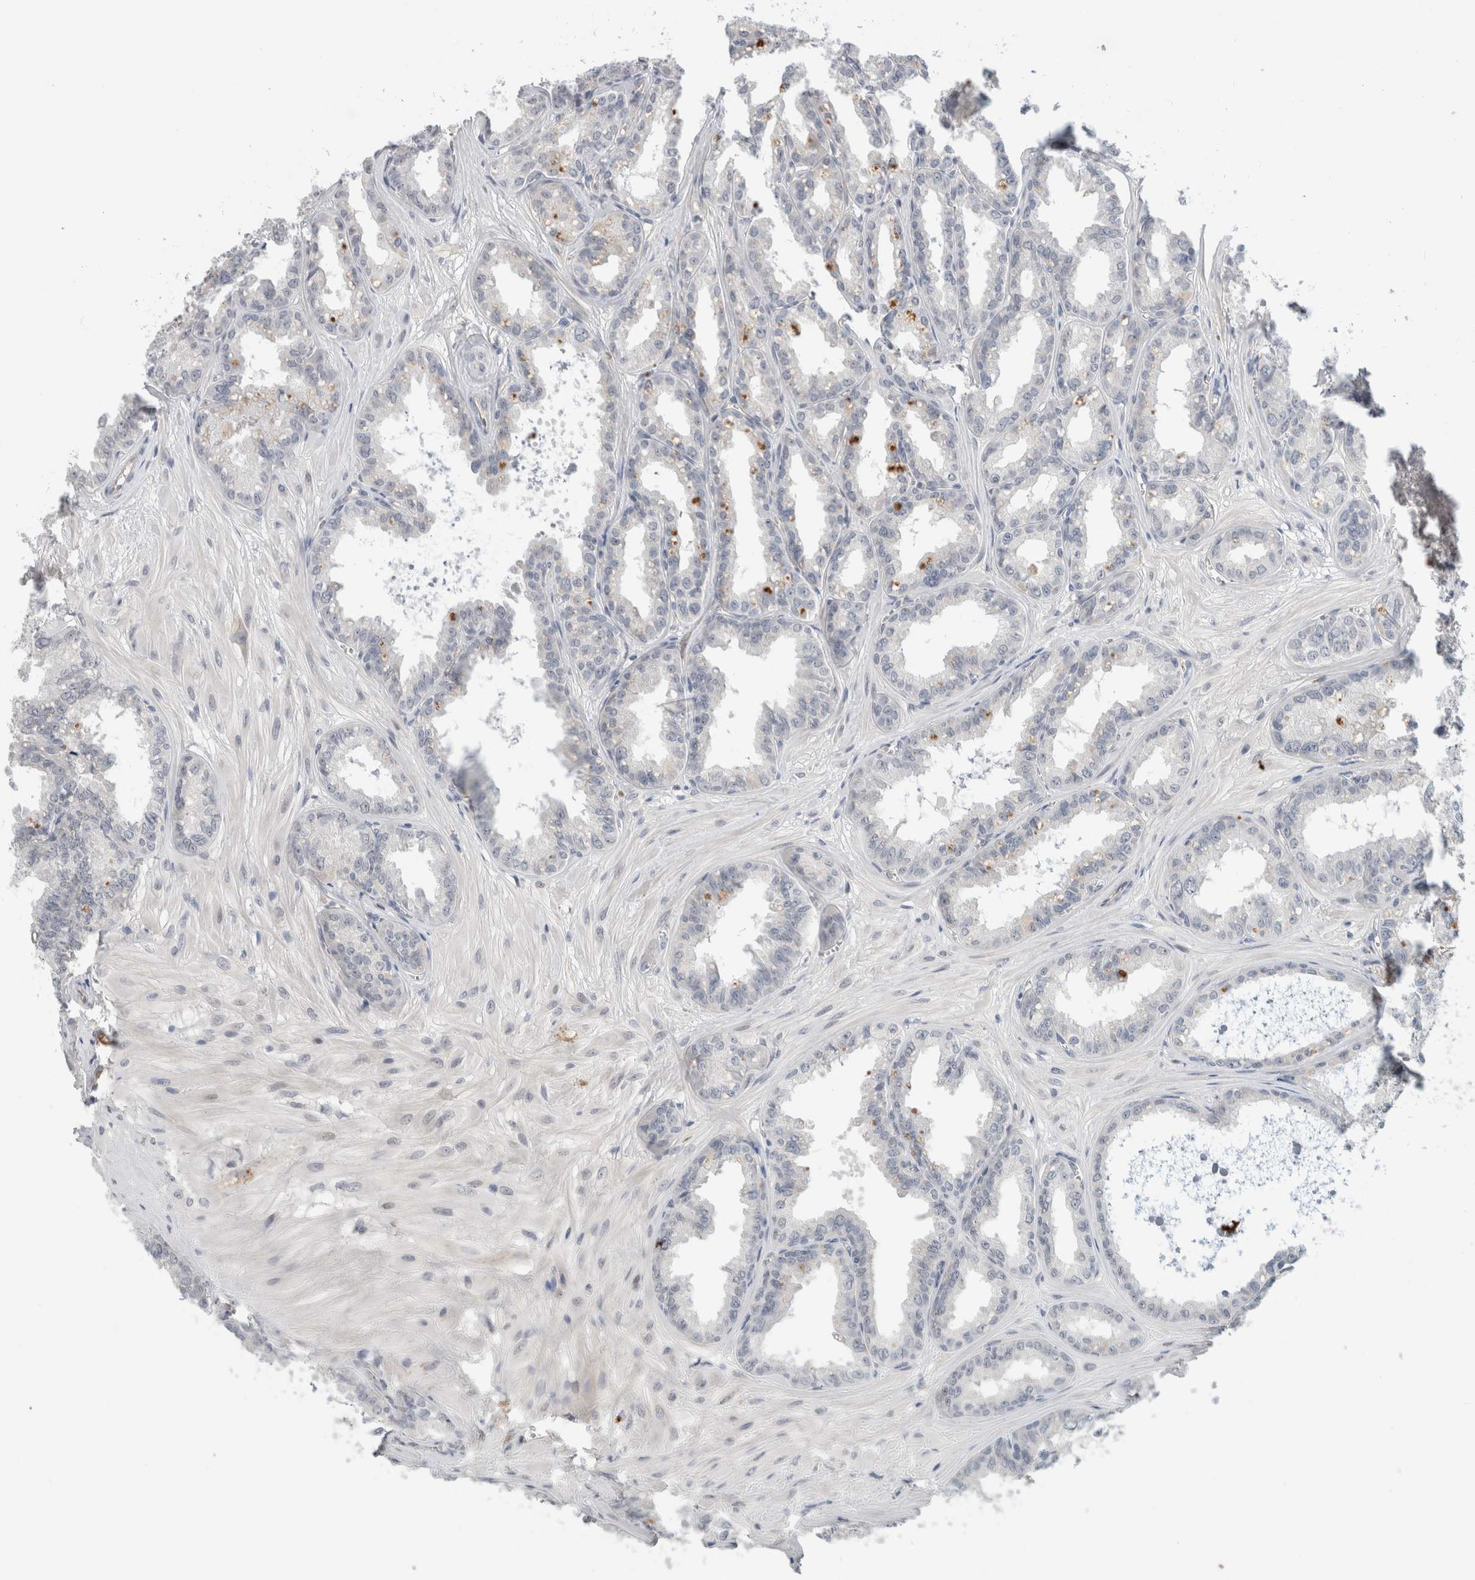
{"staining": {"intensity": "negative", "quantity": "none", "location": "none"}, "tissue": "seminal vesicle", "cell_type": "Glandular cells", "image_type": "normal", "snomed": [{"axis": "morphology", "description": "Normal tissue, NOS"}, {"axis": "topography", "description": "Prostate"}, {"axis": "topography", "description": "Seminal veicle"}], "caption": "Glandular cells are negative for protein expression in normal human seminal vesicle. Brightfield microscopy of immunohistochemistry (IHC) stained with DAB (brown) and hematoxylin (blue), captured at high magnification.", "gene": "HCN3", "patient": {"sex": "male", "age": 51}}